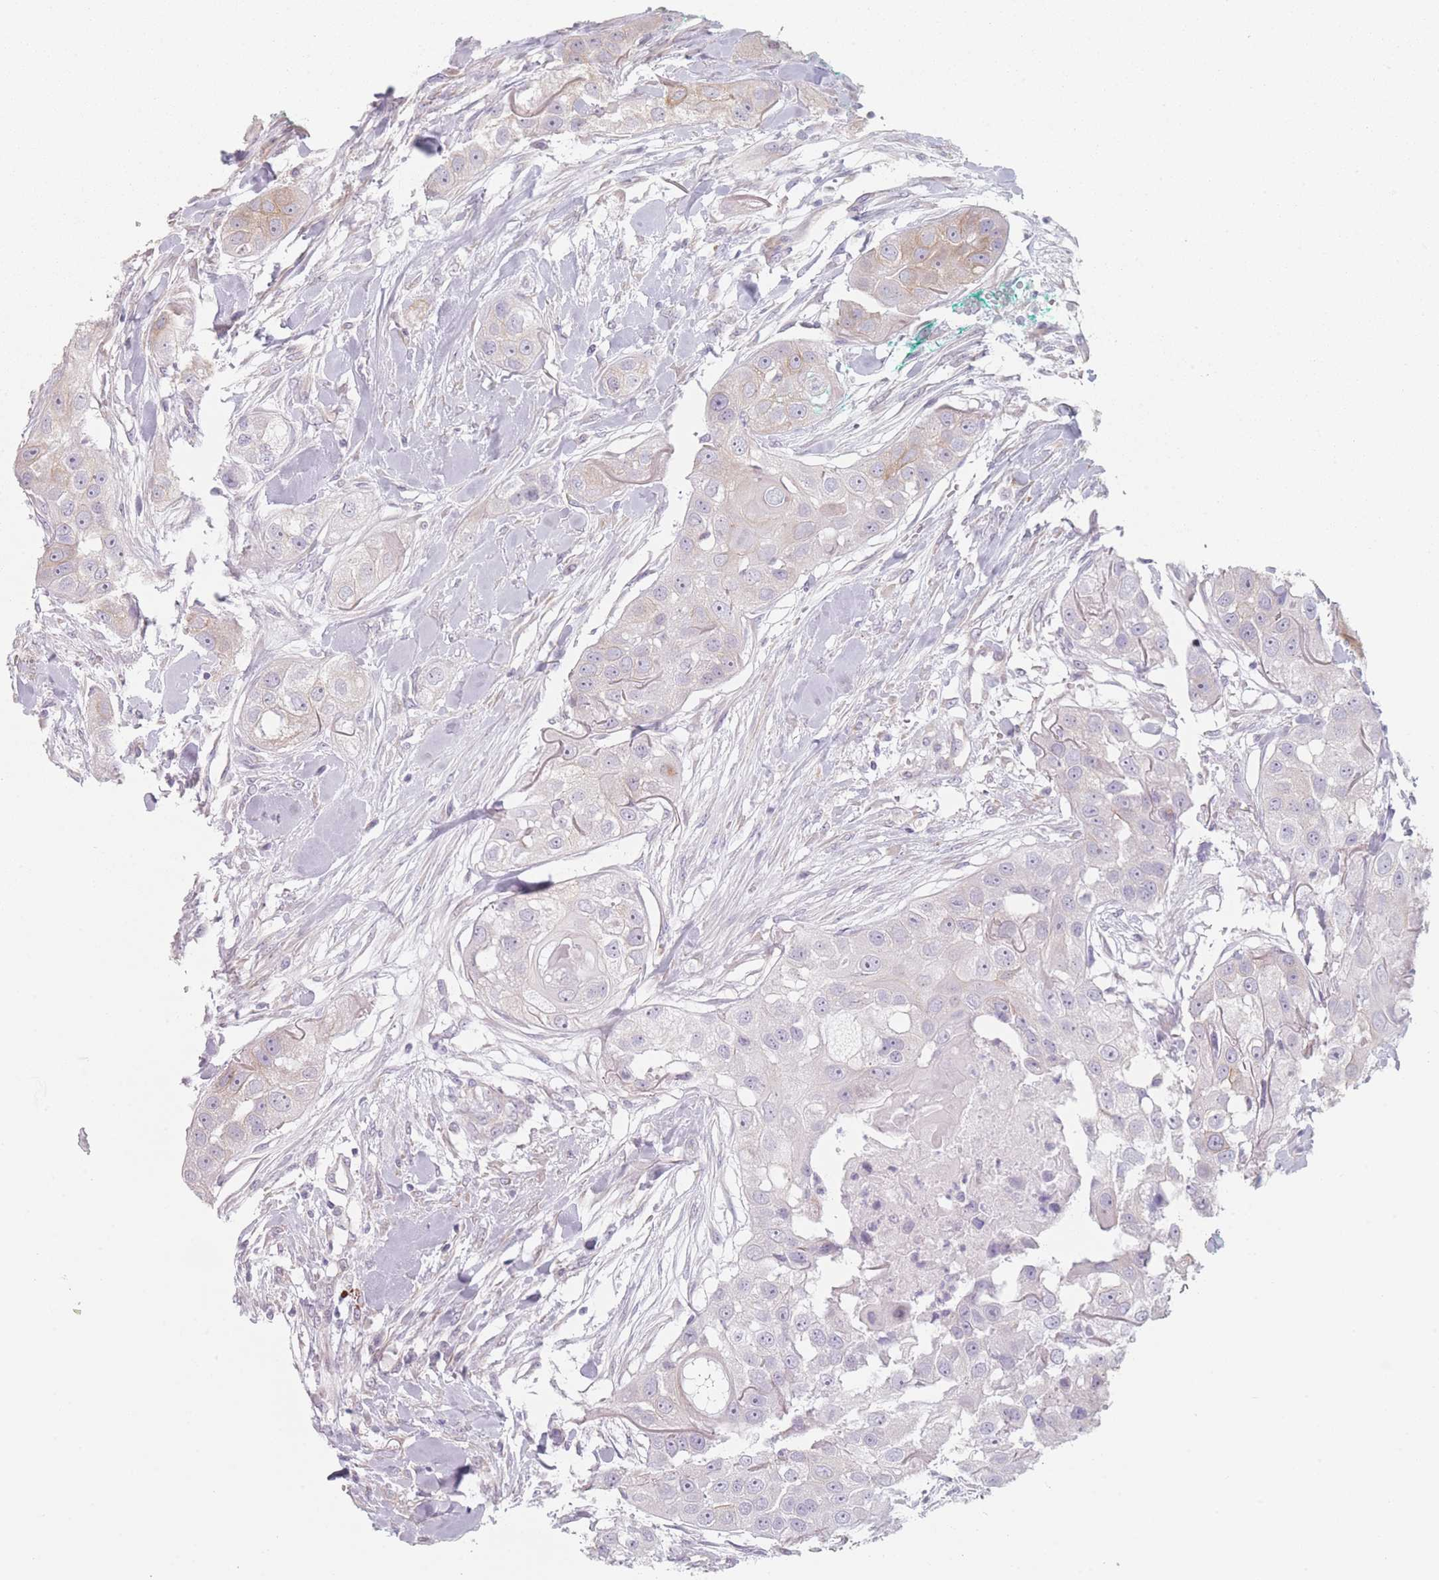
{"staining": {"intensity": "weak", "quantity": "<25%", "location": "cytoplasmic/membranous"}, "tissue": "head and neck cancer", "cell_type": "Tumor cells", "image_type": "cancer", "snomed": [{"axis": "morphology", "description": "Normal tissue, NOS"}, {"axis": "morphology", "description": "Squamous cell carcinoma, NOS"}, {"axis": "topography", "description": "Skeletal muscle"}, {"axis": "topography", "description": "Head-Neck"}], "caption": "The image exhibits no staining of tumor cells in head and neck cancer. (Brightfield microscopy of DAB immunohistochemistry at high magnification).", "gene": "RNF4", "patient": {"sex": "male", "age": 51}}